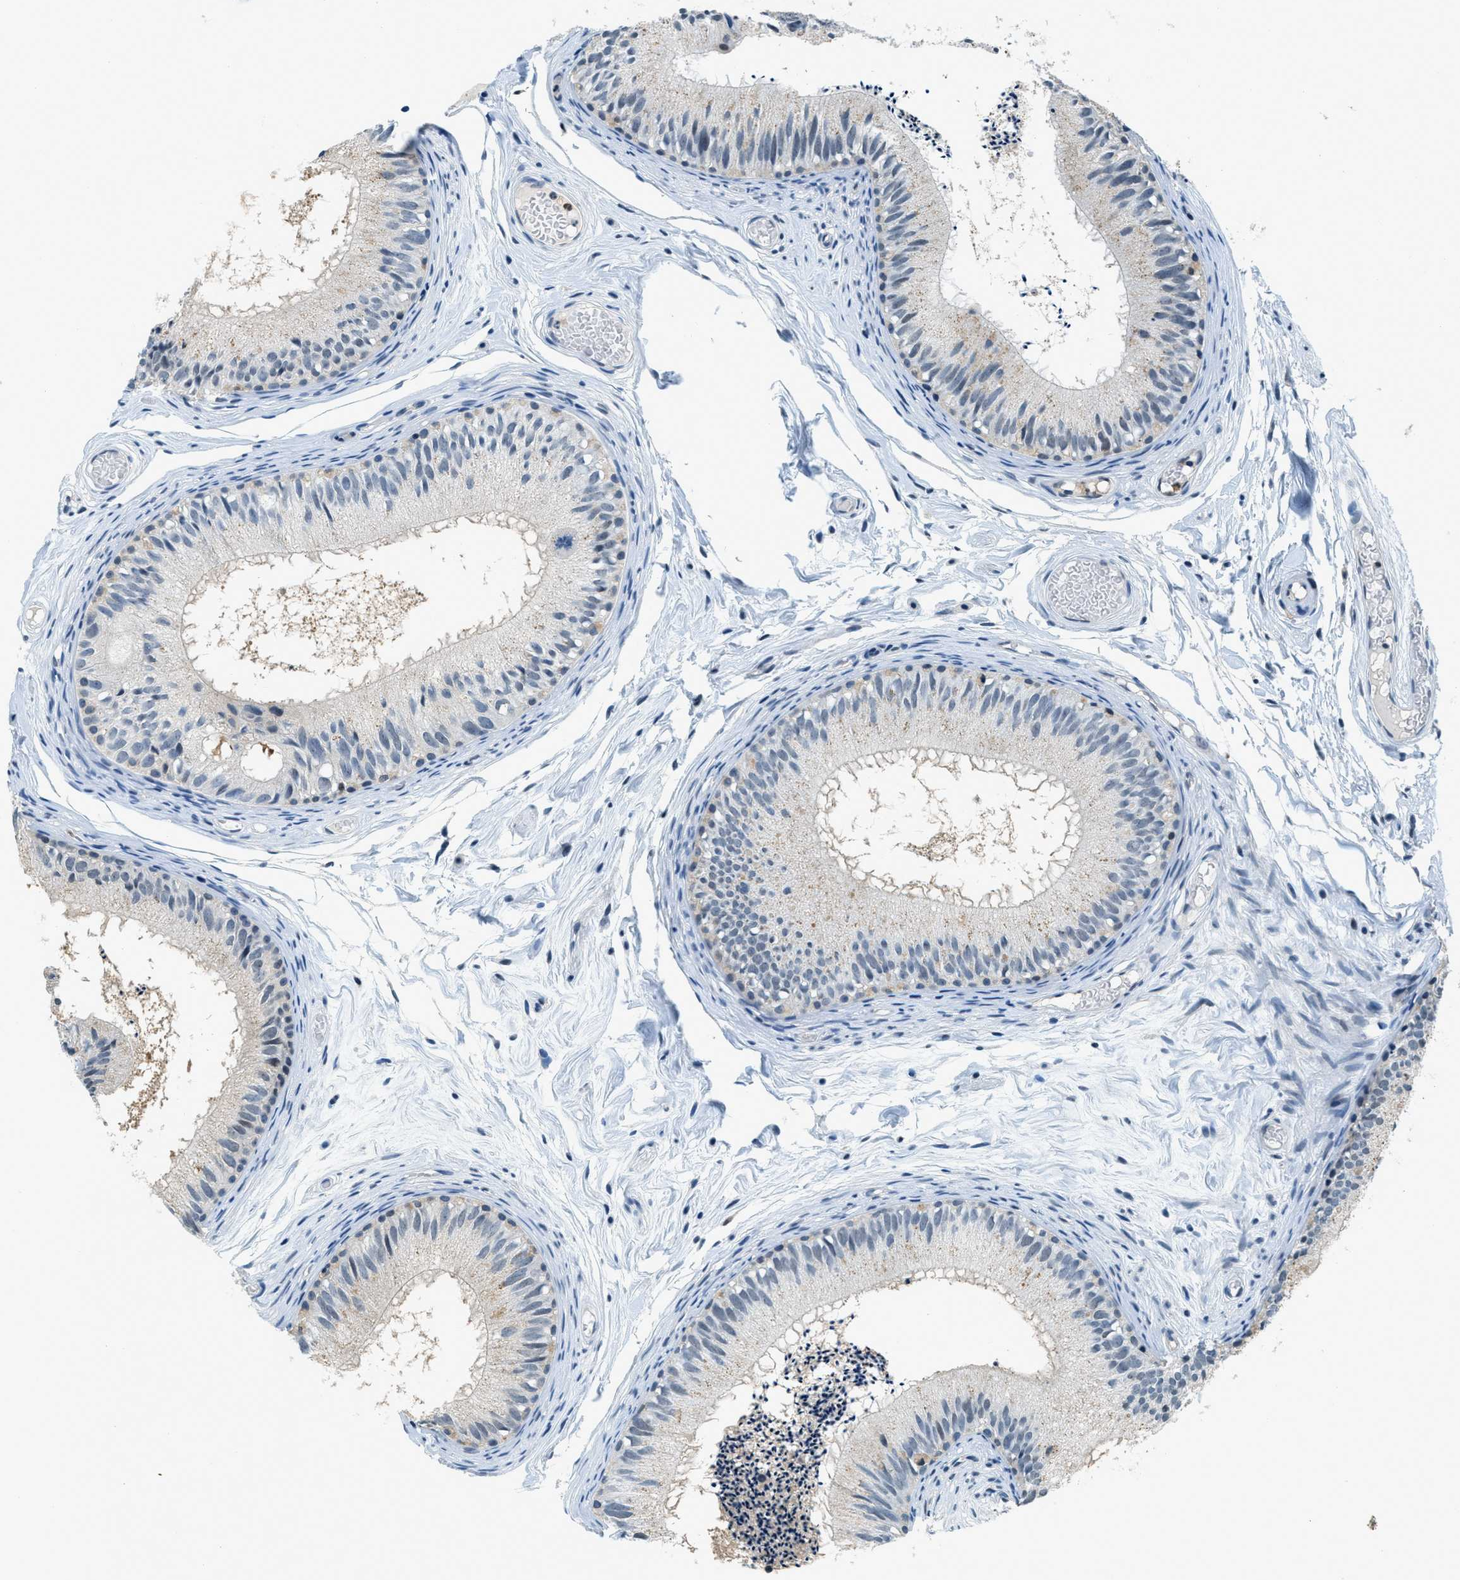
{"staining": {"intensity": "weak", "quantity": "25%-75%", "location": "nuclear"}, "tissue": "epididymis", "cell_type": "Glandular cells", "image_type": "normal", "snomed": [{"axis": "morphology", "description": "Normal tissue, NOS"}, {"axis": "topography", "description": "Epididymis"}], "caption": "Immunohistochemistry (IHC) image of unremarkable epididymis: epididymis stained using immunohistochemistry exhibits low levels of weak protein expression localized specifically in the nuclear of glandular cells, appearing as a nuclear brown color.", "gene": "OGFR", "patient": {"sex": "male", "age": 46}}